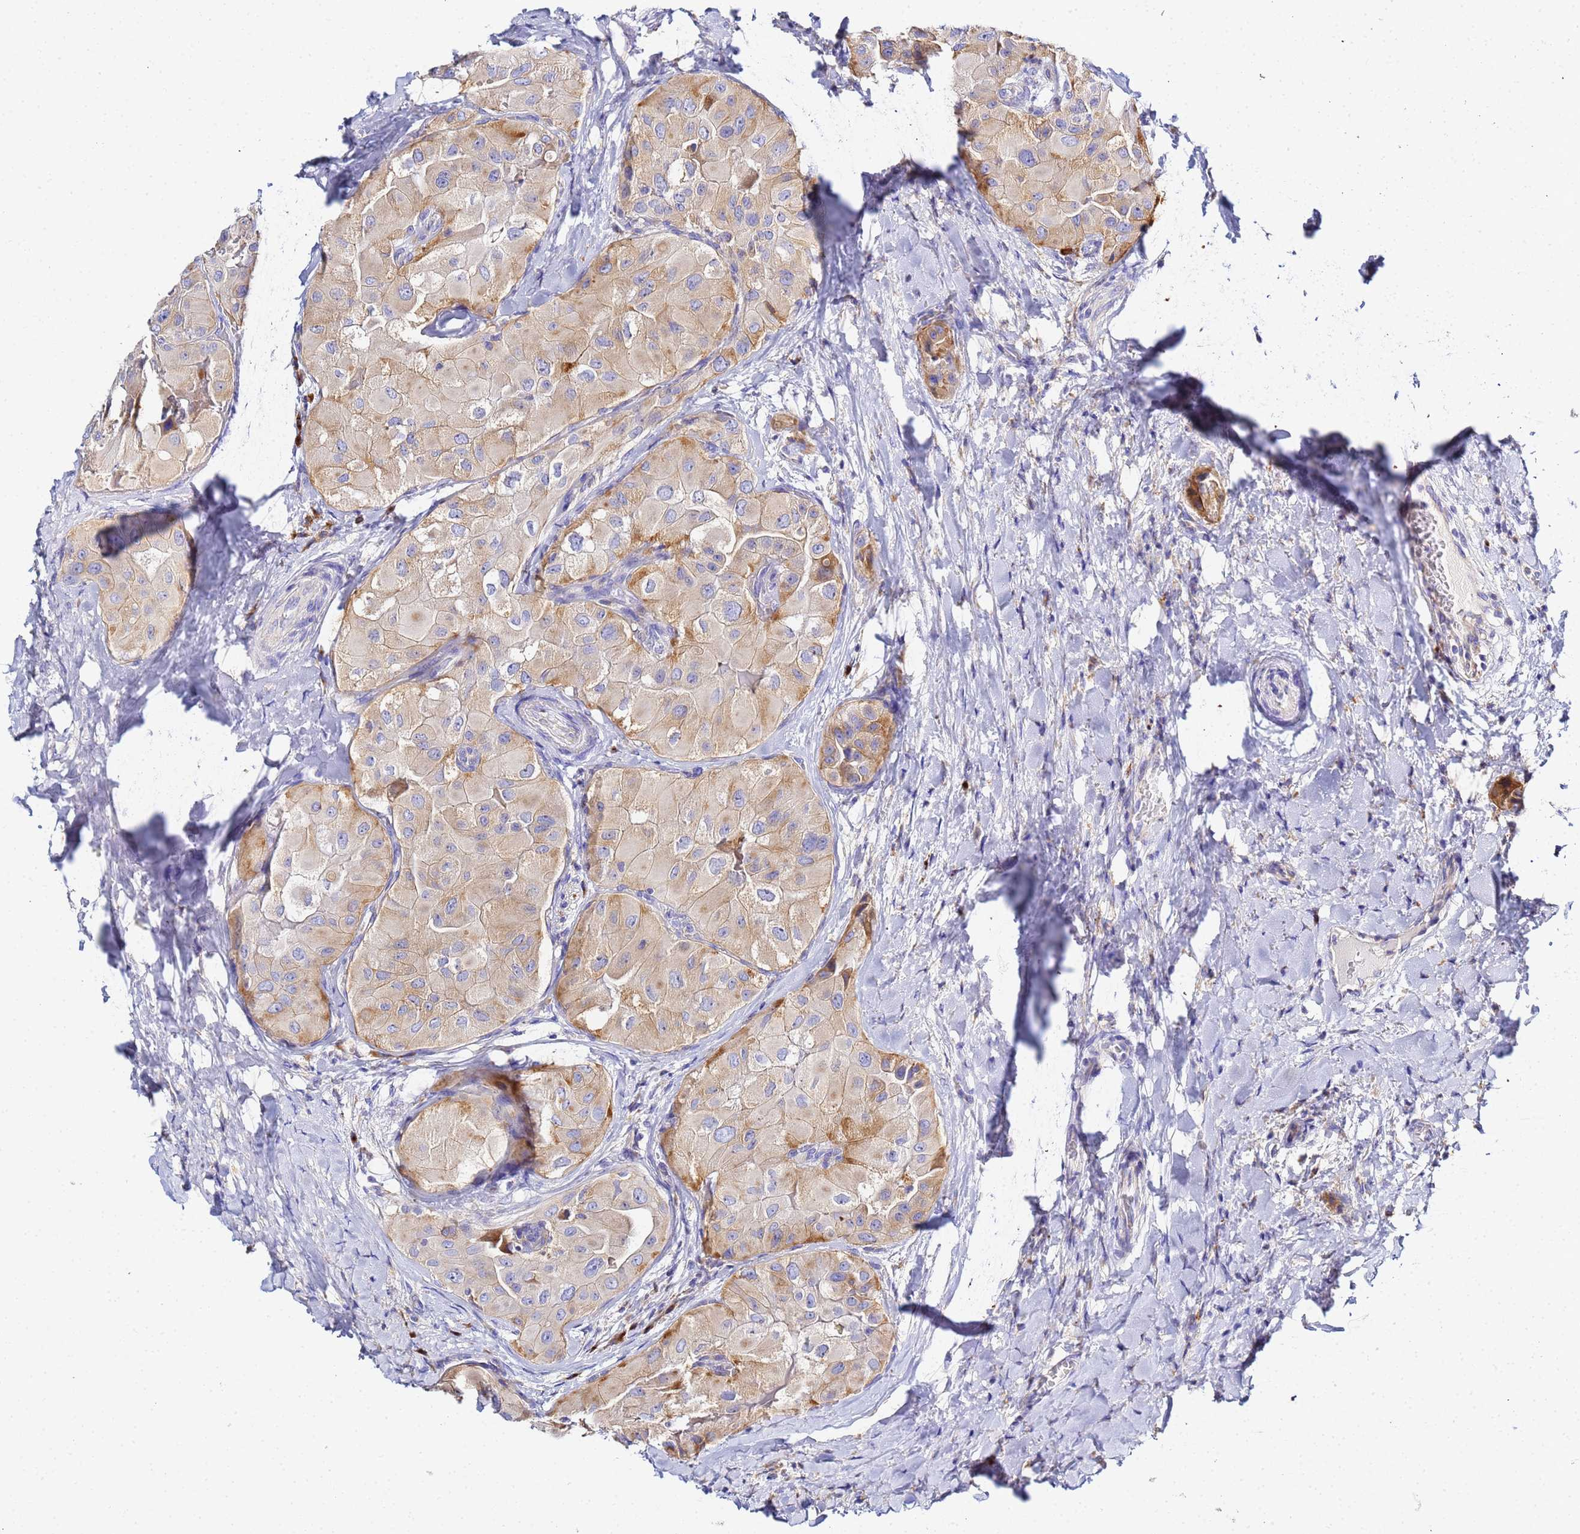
{"staining": {"intensity": "moderate", "quantity": "25%-75%", "location": "cytoplasmic/membranous"}, "tissue": "thyroid cancer", "cell_type": "Tumor cells", "image_type": "cancer", "snomed": [{"axis": "morphology", "description": "Normal tissue, NOS"}, {"axis": "morphology", "description": "Papillary adenocarcinoma, NOS"}, {"axis": "topography", "description": "Thyroid gland"}], "caption": "This is an image of immunohistochemistry staining of thyroid cancer, which shows moderate positivity in the cytoplasmic/membranous of tumor cells.", "gene": "VTI1B", "patient": {"sex": "female", "age": 59}}